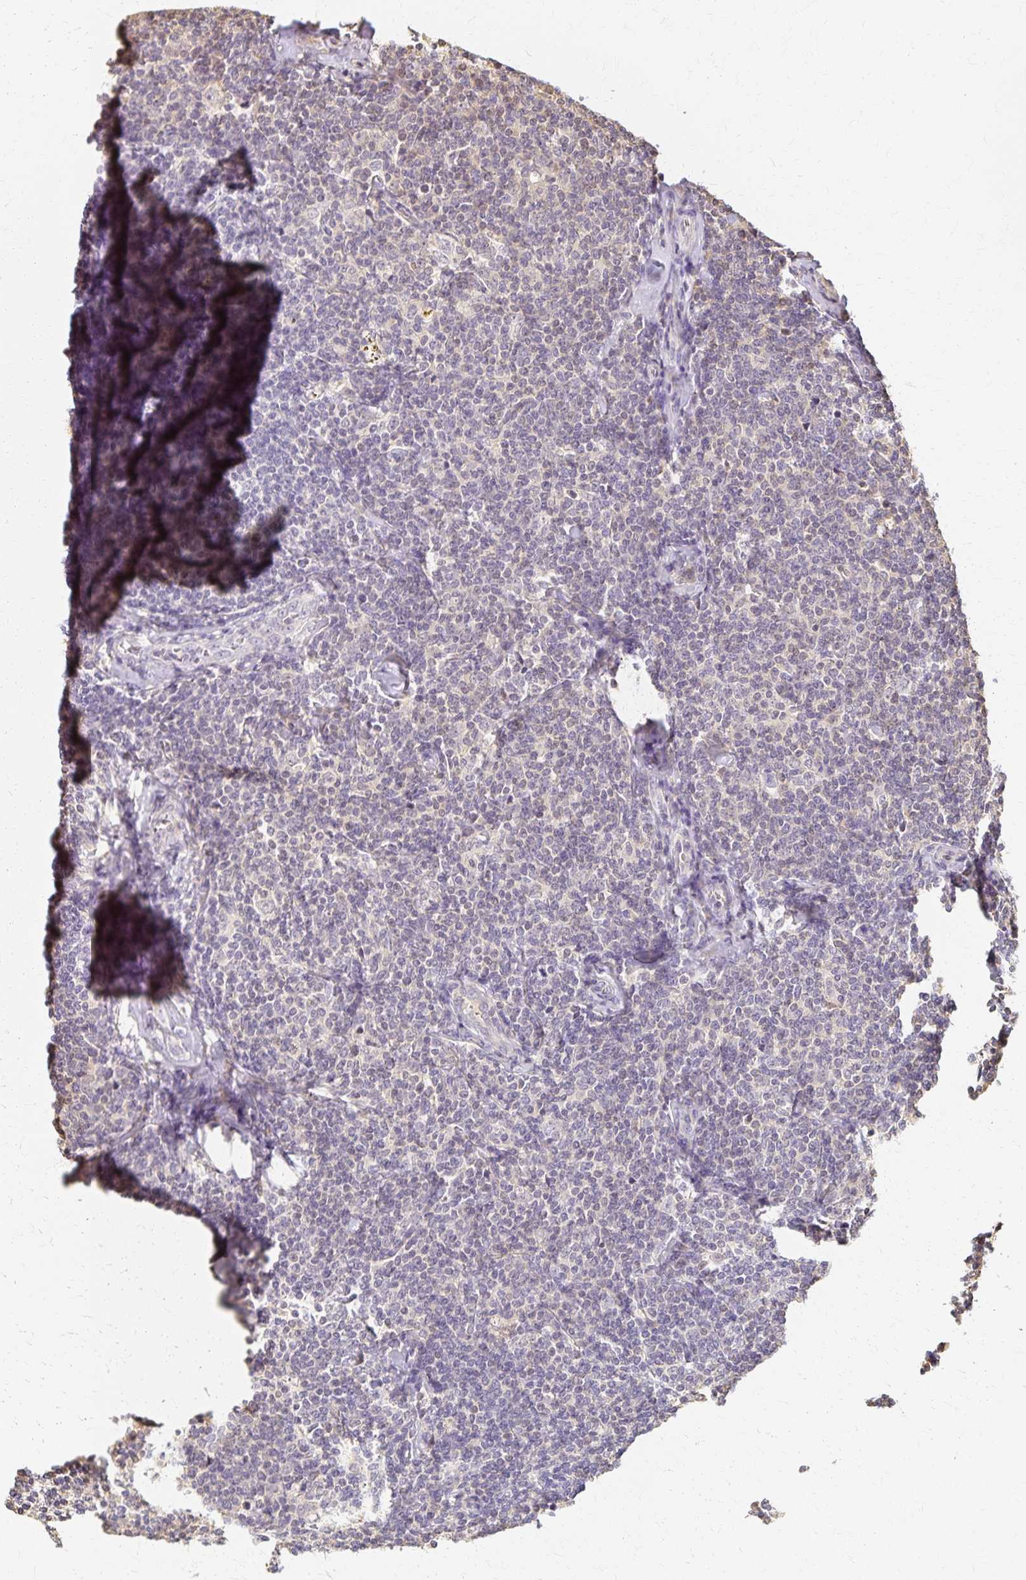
{"staining": {"intensity": "negative", "quantity": "none", "location": "none"}, "tissue": "lymphoma", "cell_type": "Tumor cells", "image_type": "cancer", "snomed": [{"axis": "morphology", "description": "Malignant lymphoma, non-Hodgkin's type, Low grade"}, {"axis": "topography", "description": "Lymph node"}], "caption": "IHC image of lymphoma stained for a protein (brown), which exhibits no positivity in tumor cells.", "gene": "AZGP1", "patient": {"sex": "female", "age": 56}}